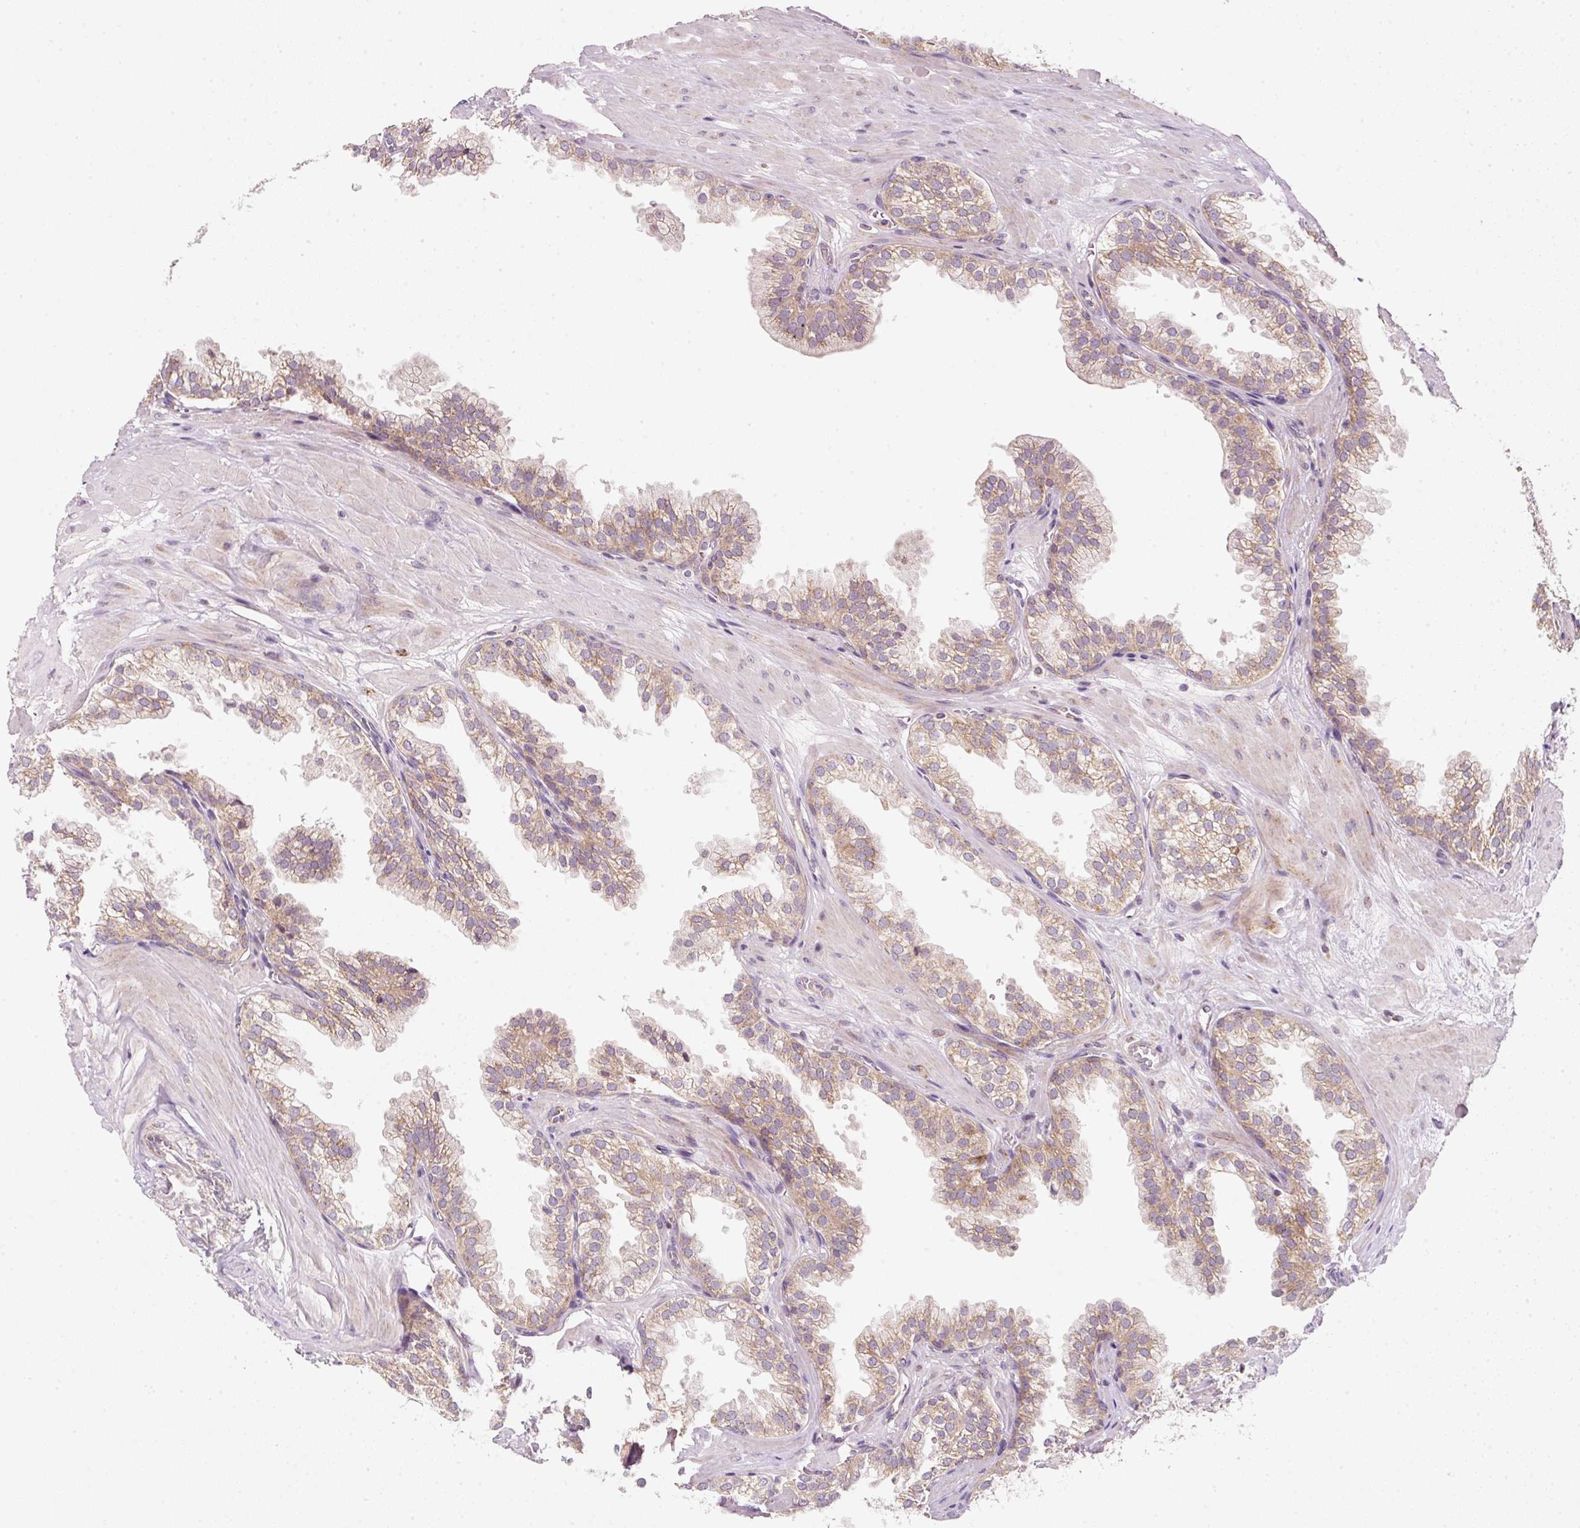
{"staining": {"intensity": "moderate", "quantity": ">75%", "location": "cytoplasmic/membranous"}, "tissue": "prostate", "cell_type": "Glandular cells", "image_type": "normal", "snomed": [{"axis": "morphology", "description": "Normal tissue, NOS"}, {"axis": "topography", "description": "Prostate"}, {"axis": "topography", "description": "Peripheral nerve tissue"}], "caption": "Moderate cytoplasmic/membranous staining for a protein is seen in about >75% of glandular cells of benign prostate using immunohistochemistry.", "gene": "FAM78B", "patient": {"sex": "male", "age": 55}}